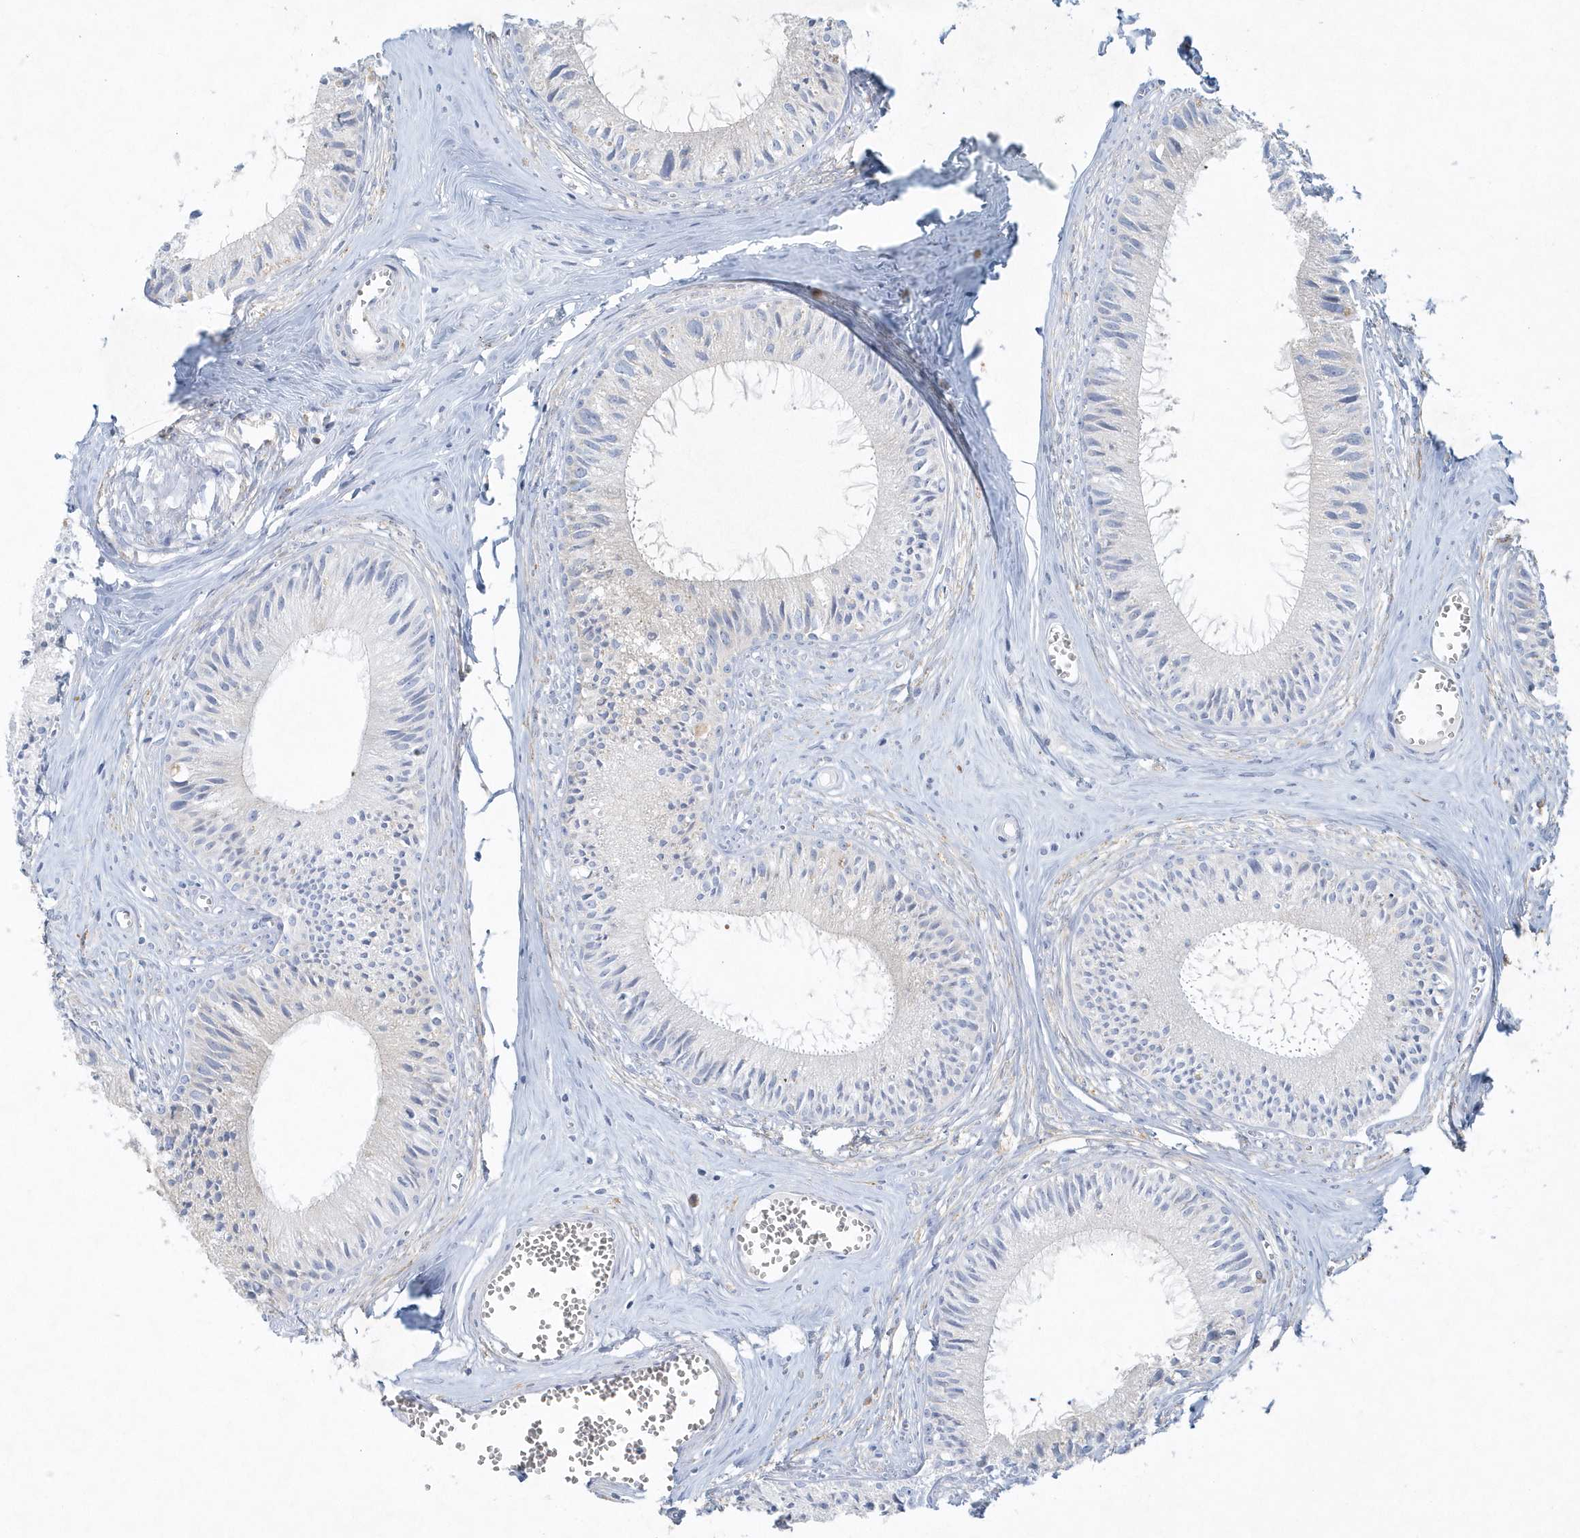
{"staining": {"intensity": "weak", "quantity": "<25%", "location": "cytoplasmic/membranous"}, "tissue": "epididymis", "cell_type": "Glandular cells", "image_type": "normal", "snomed": [{"axis": "morphology", "description": "Normal tissue, NOS"}, {"axis": "topography", "description": "Epididymis"}], "caption": "High magnification brightfield microscopy of unremarkable epididymis stained with DAB (3,3'-diaminobenzidine) (brown) and counterstained with hematoxylin (blue): glandular cells show no significant expression. (DAB (3,3'-diaminobenzidine) IHC with hematoxylin counter stain).", "gene": "DNAH1", "patient": {"sex": "male", "age": 36}}